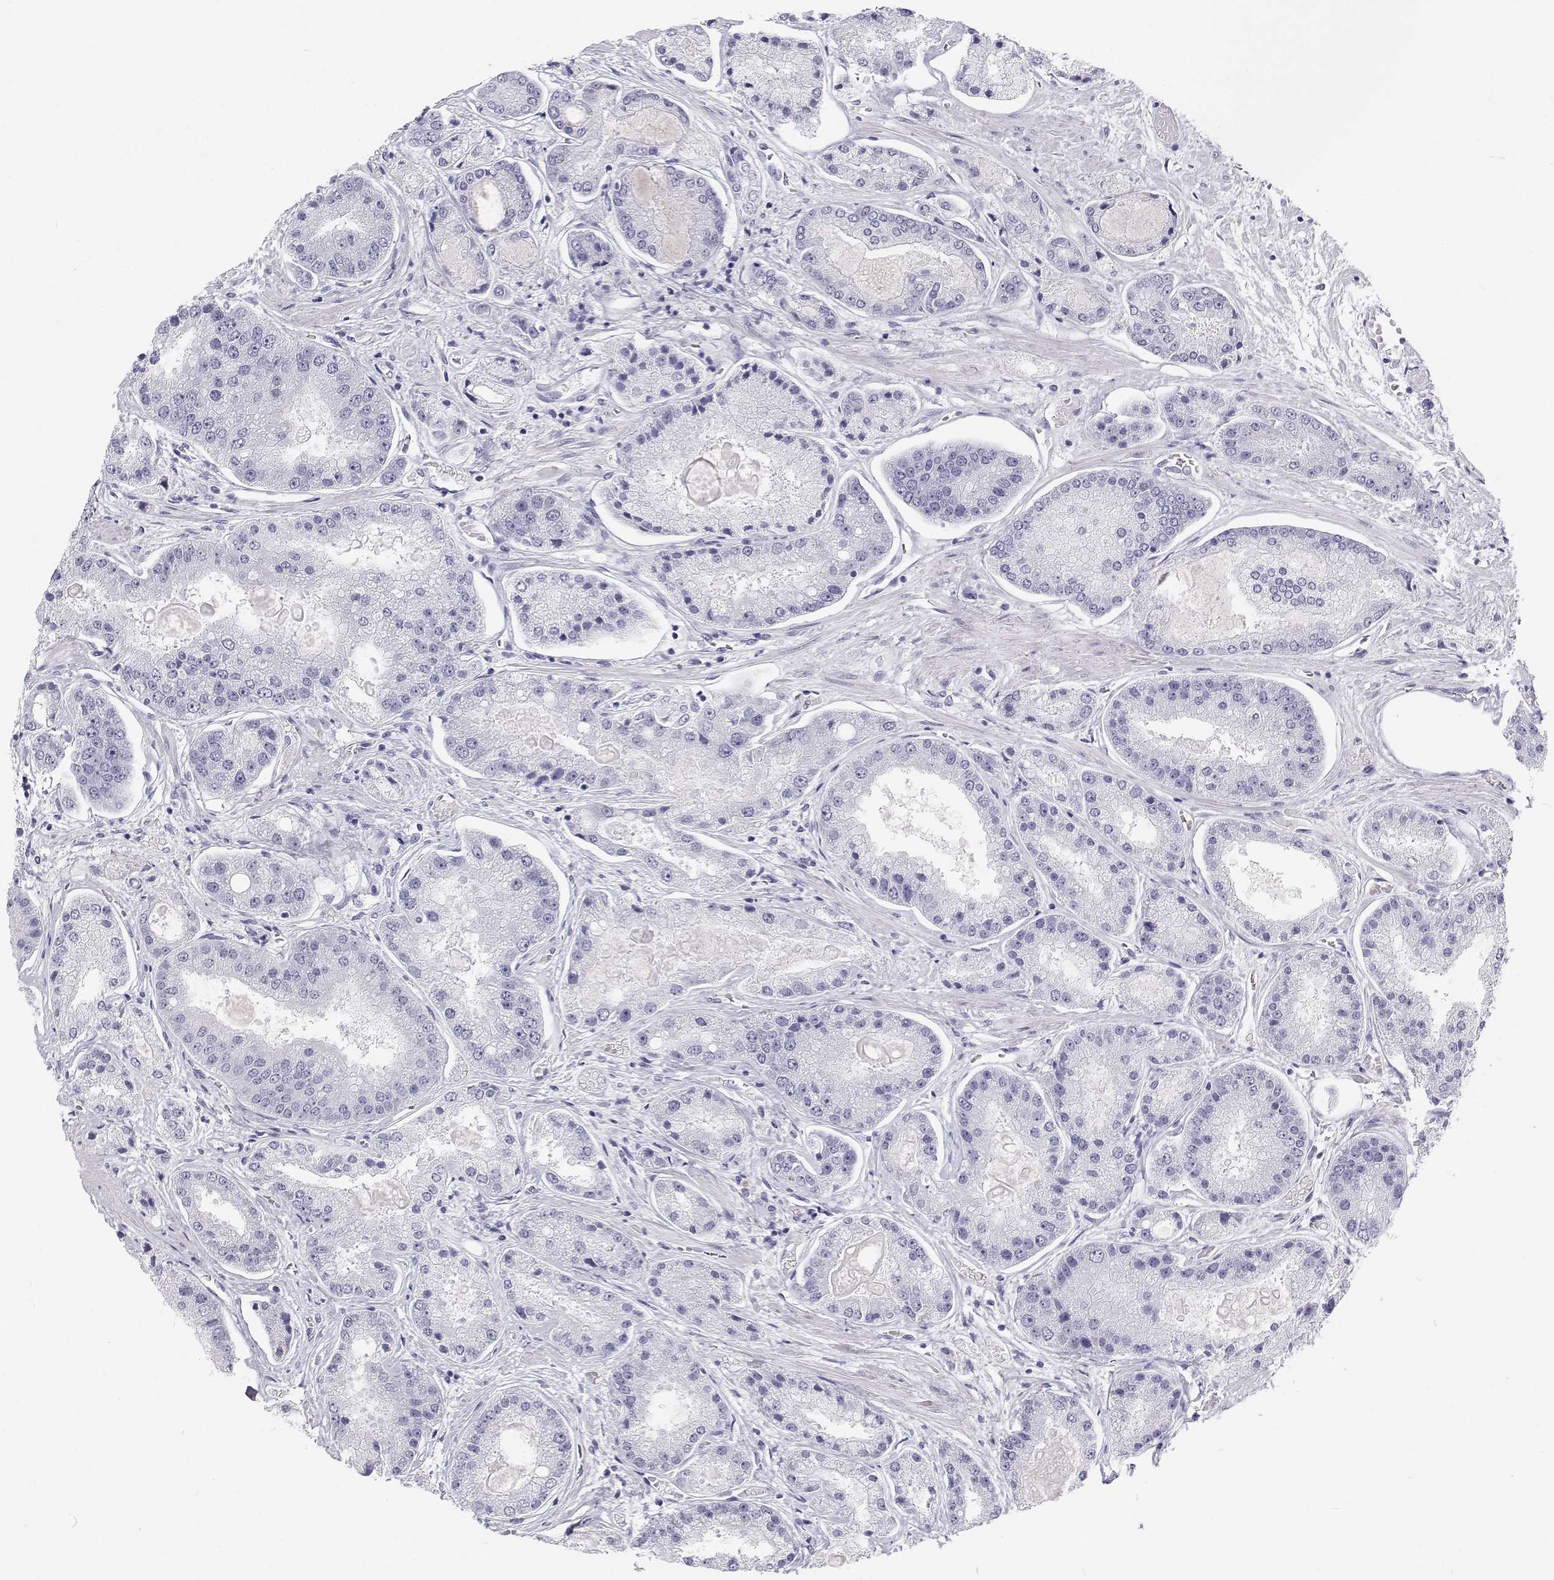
{"staining": {"intensity": "negative", "quantity": "none", "location": "none"}, "tissue": "prostate cancer", "cell_type": "Tumor cells", "image_type": "cancer", "snomed": [{"axis": "morphology", "description": "Adenocarcinoma, High grade"}, {"axis": "topography", "description": "Prostate"}], "caption": "A photomicrograph of high-grade adenocarcinoma (prostate) stained for a protein demonstrates no brown staining in tumor cells. The staining was performed using DAB (3,3'-diaminobenzidine) to visualize the protein expression in brown, while the nuclei were stained in blue with hematoxylin (Magnification: 20x).", "gene": "SFTPB", "patient": {"sex": "male", "age": 67}}